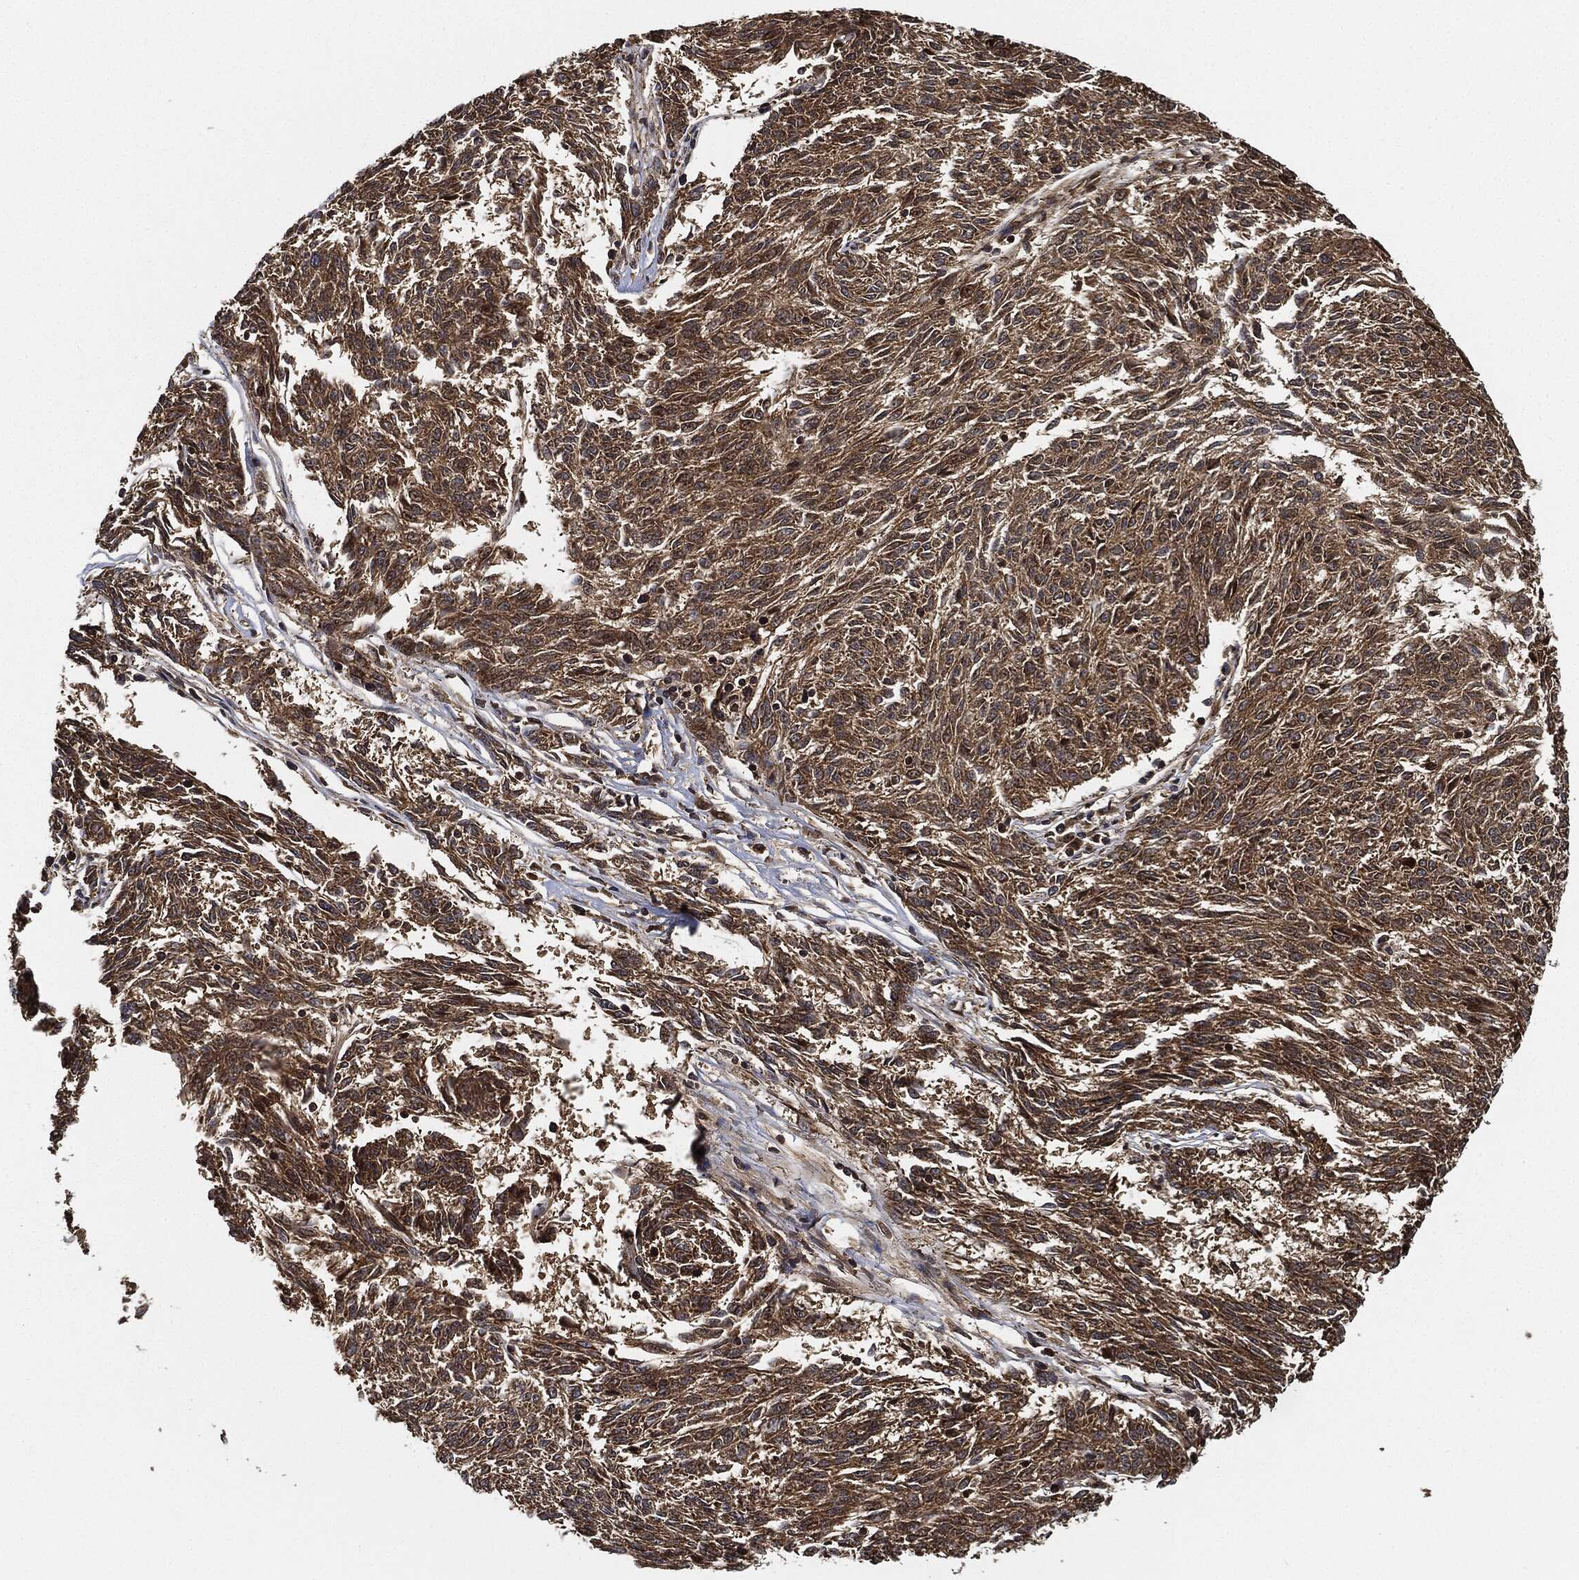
{"staining": {"intensity": "moderate", "quantity": ">75%", "location": "cytoplasmic/membranous"}, "tissue": "melanoma", "cell_type": "Tumor cells", "image_type": "cancer", "snomed": [{"axis": "morphology", "description": "Malignant melanoma, NOS"}, {"axis": "topography", "description": "Skin"}], "caption": "Tumor cells reveal moderate cytoplasmic/membranous staining in about >75% of cells in malignant melanoma.", "gene": "CEP290", "patient": {"sex": "female", "age": 72}}